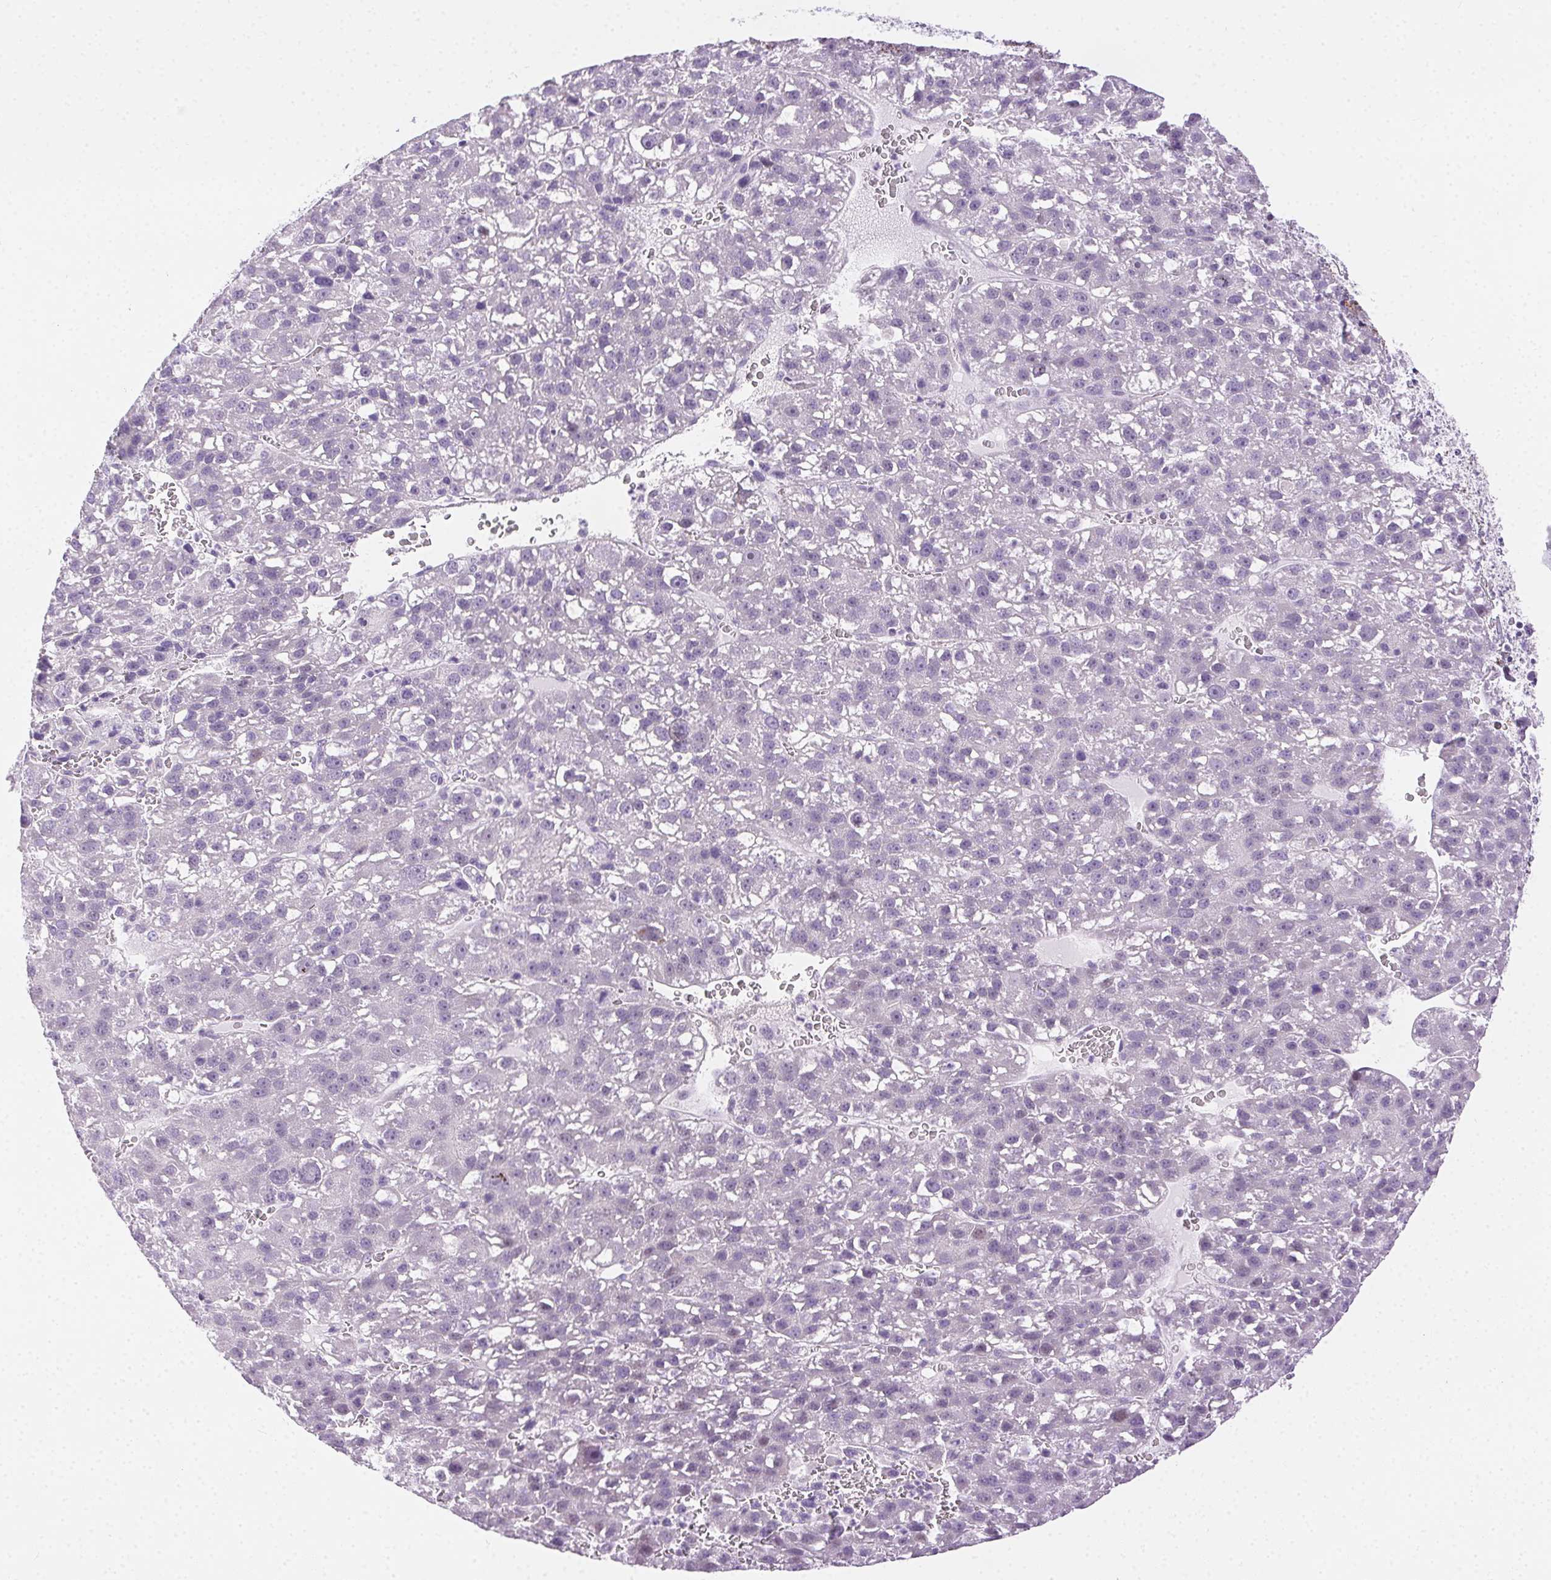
{"staining": {"intensity": "negative", "quantity": "none", "location": "none"}, "tissue": "liver cancer", "cell_type": "Tumor cells", "image_type": "cancer", "snomed": [{"axis": "morphology", "description": "Carcinoma, Hepatocellular, NOS"}, {"axis": "topography", "description": "Liver"}], "caption": "DAB immunohistochemical staining of liver cancer (hepatocellular carcinoma) exhibits no significant positivity in tumor cells. (DAB immunohistochemistry, high magnification).", "gene": "C20orf85", "patient": {"sex": "female", "age": 70}}